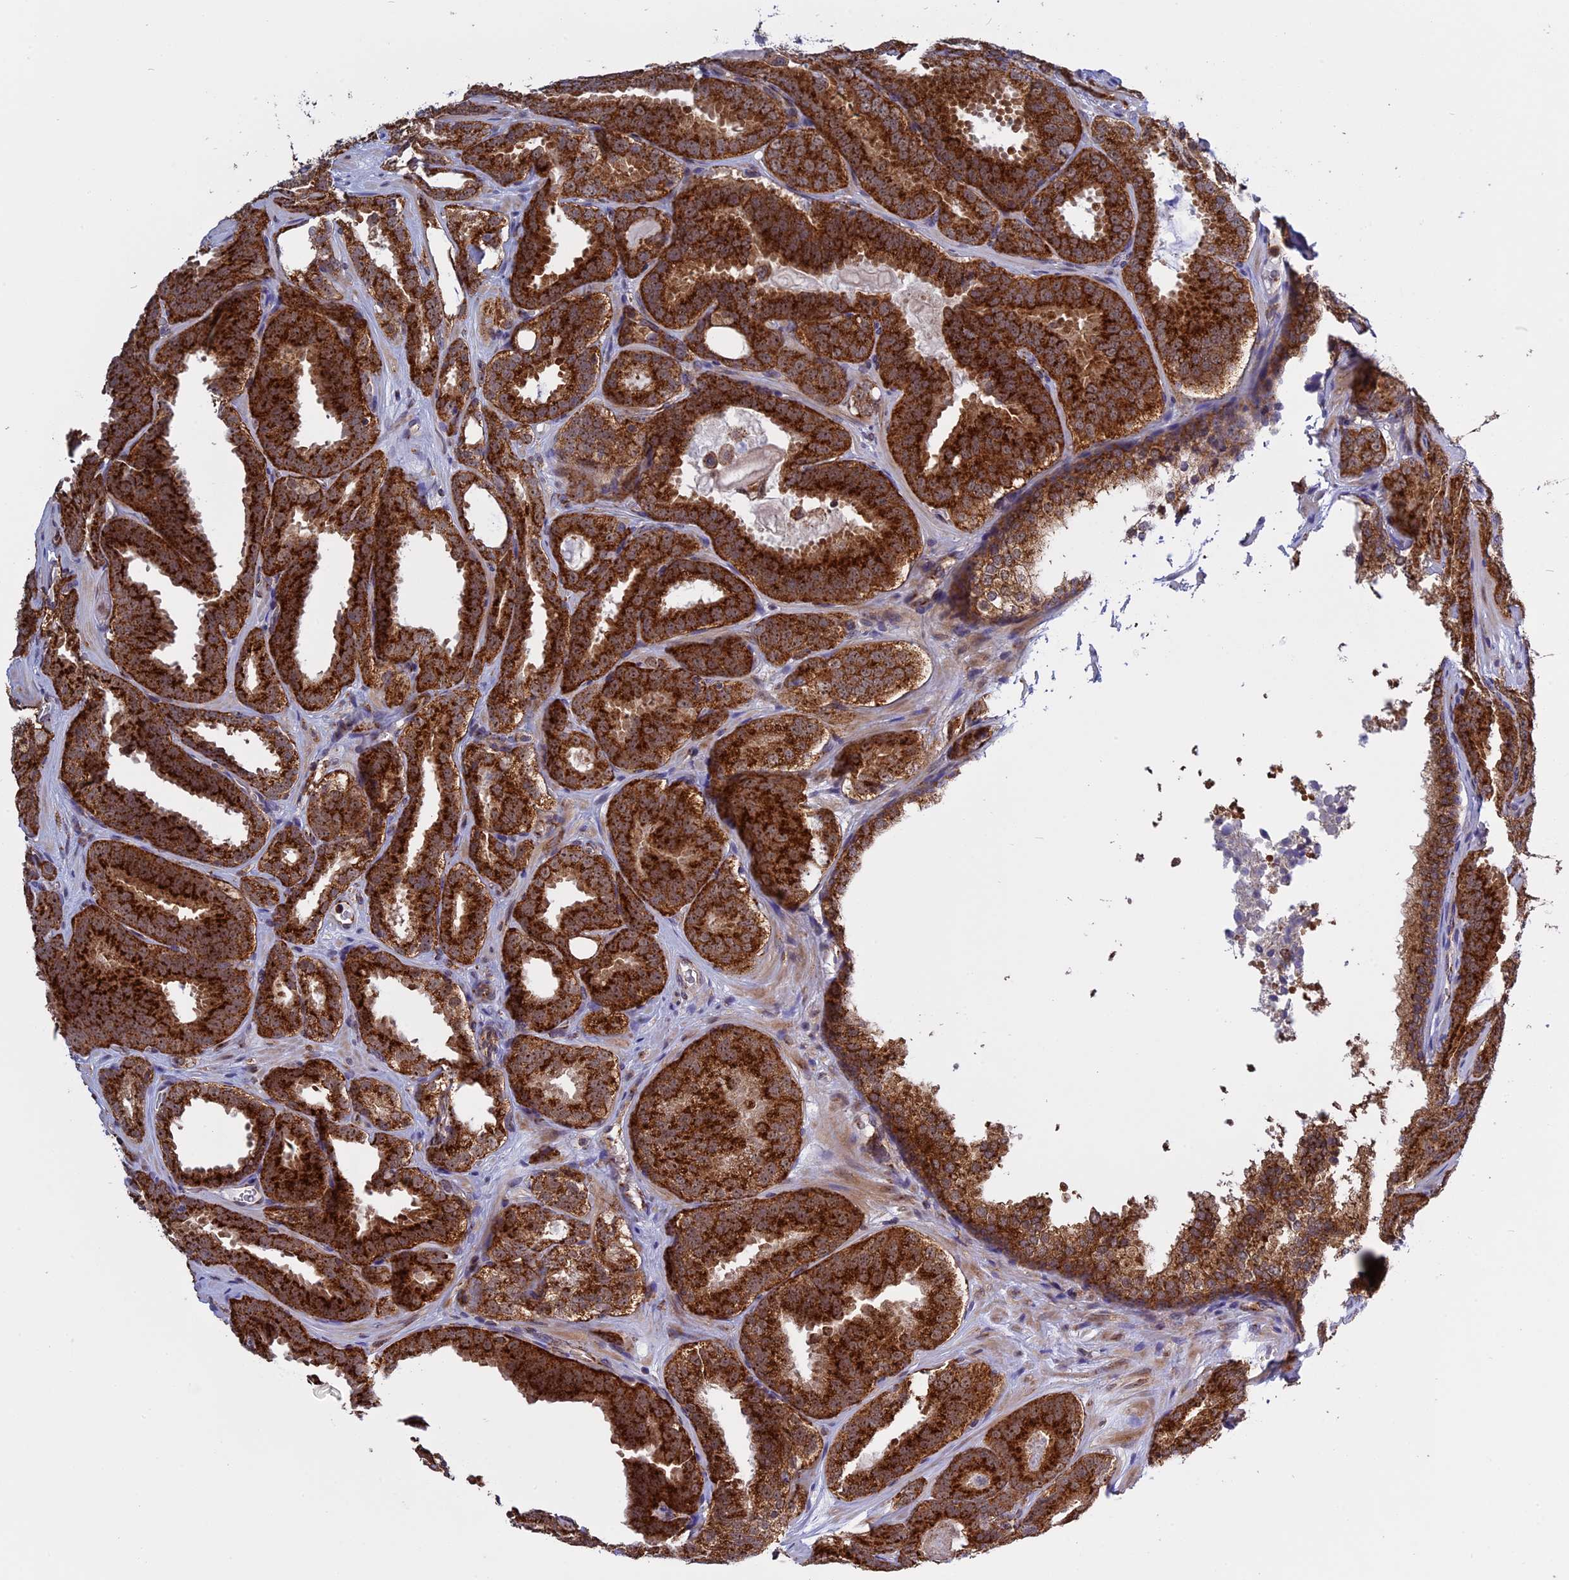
{"staining": {"intensity": "strong", "quantity": ">75%", "location": "cytoplasmic/membranous"}, "tissue": "prostate cancer", "cell_type": "Tumor cells", "image_type": "cancer", "snomed": [{"axis": "morphology", "description": "Adenocarcinoma, High grade"}, {"axis": "topography", "description": "Prostate"}], "caption": "This micrograph reveals prostate adenocarcinoma (high-grade) stained with IHC to label a protein in brown. The cytoplasmic/membranous of tumor cells show strong positivity for the protein. Nuclei are counter-stained blue.", "gene": "CLINT1", "patient": {"sex": "male", "age": 63}}